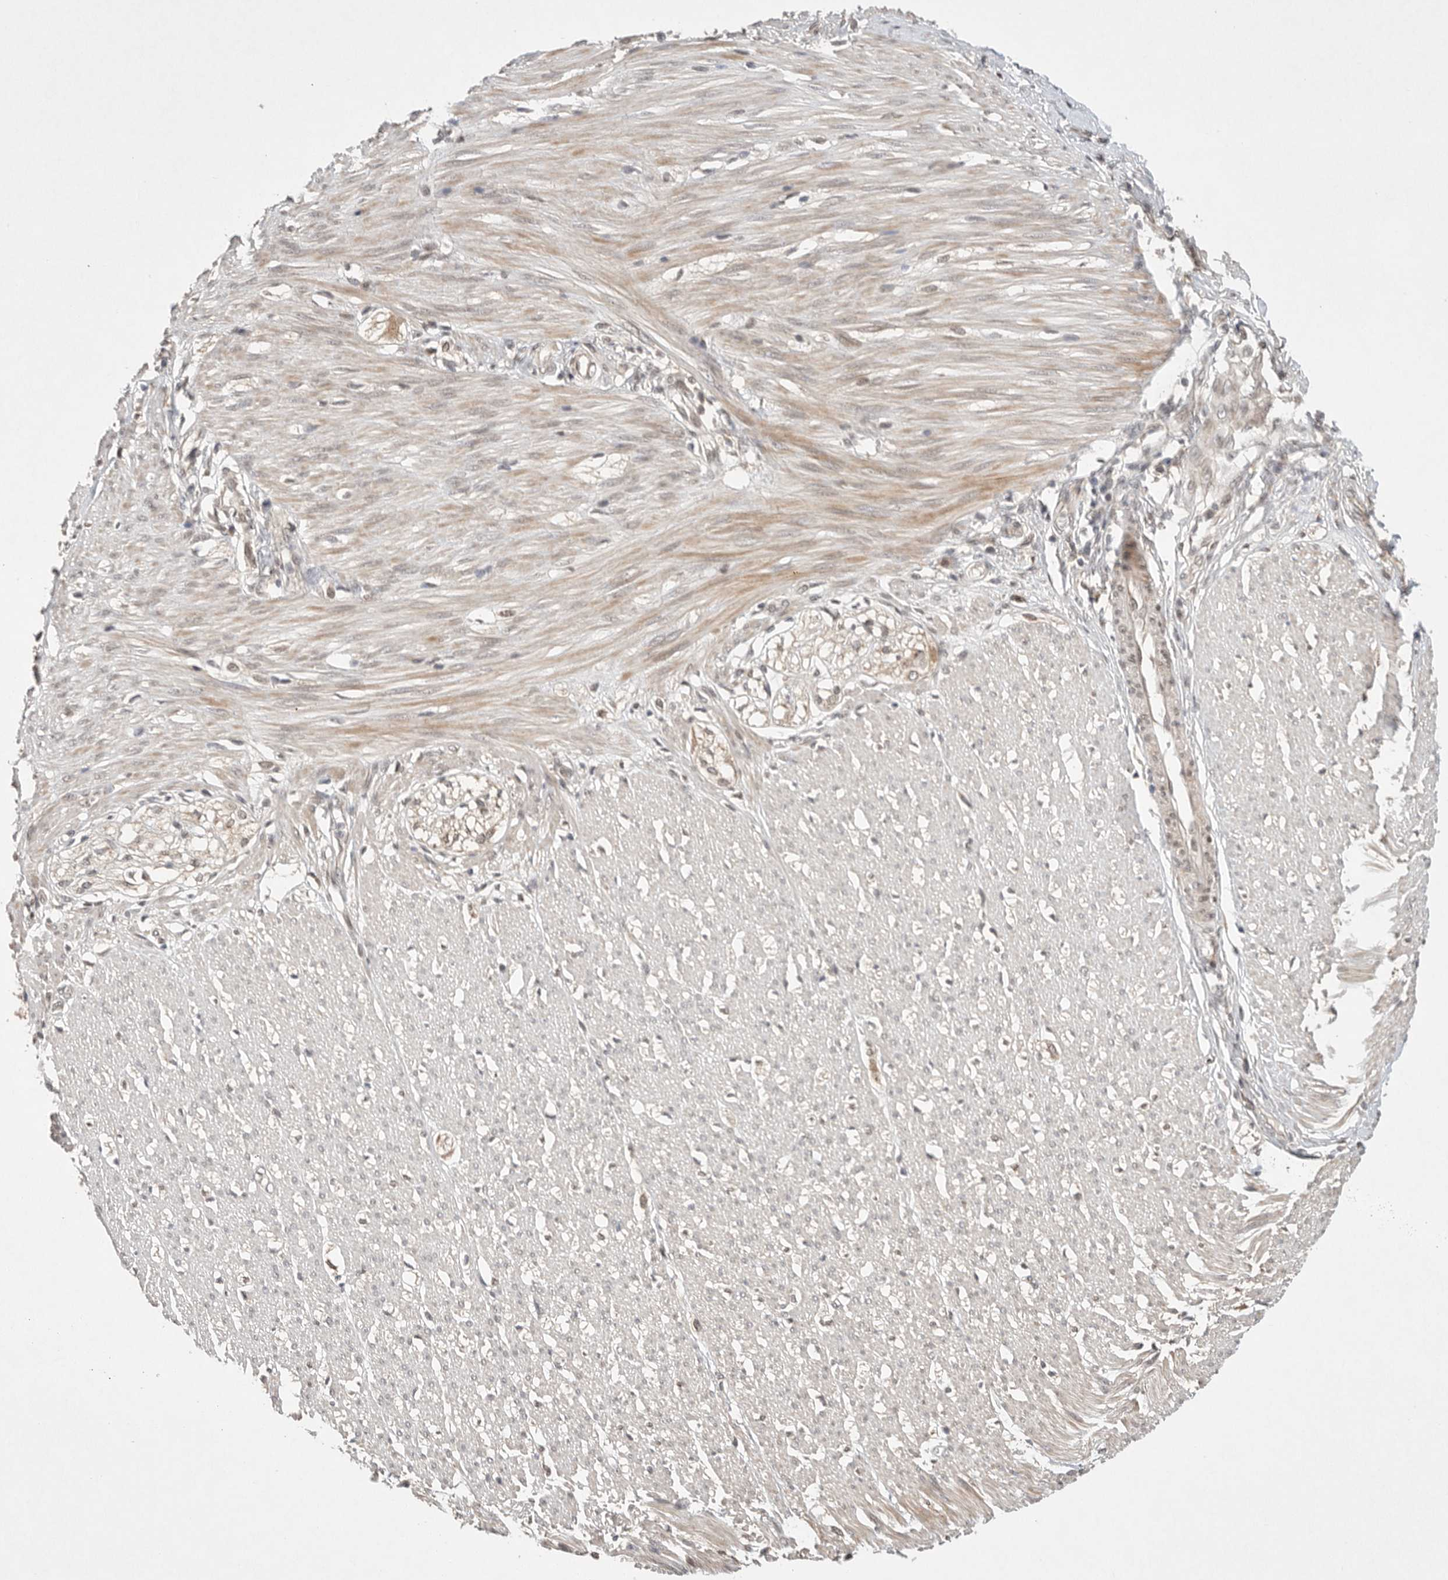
{"staining": {"intensity": "moderate", "quantity": "<25%", "location": "cytoplasmic/membranous"}, "tissue": "smooth muscle", "cell_type": "Smooth muscle cells", "image_type": "normal", "snomed": [{"axis": "morphology", "description": "Normal tissue, NOS"}, {"axis": "morphology", "description": "Adenocarcinoma, NOS"}, {"axis": "topography", "description": "Colon"}, {"axis": "topography", "description": "Peripheral nerve tissue"}], "caption": "The micrograph reveals immunohistochemical staining of unremarkable smooth muscle. There is moderate cytoplasmic/membranous positivity is appreciated in approximately <25% of smooth muscle cells.", "gene": "LEMD3", "patient": {"sex": "male", "age": 14}}